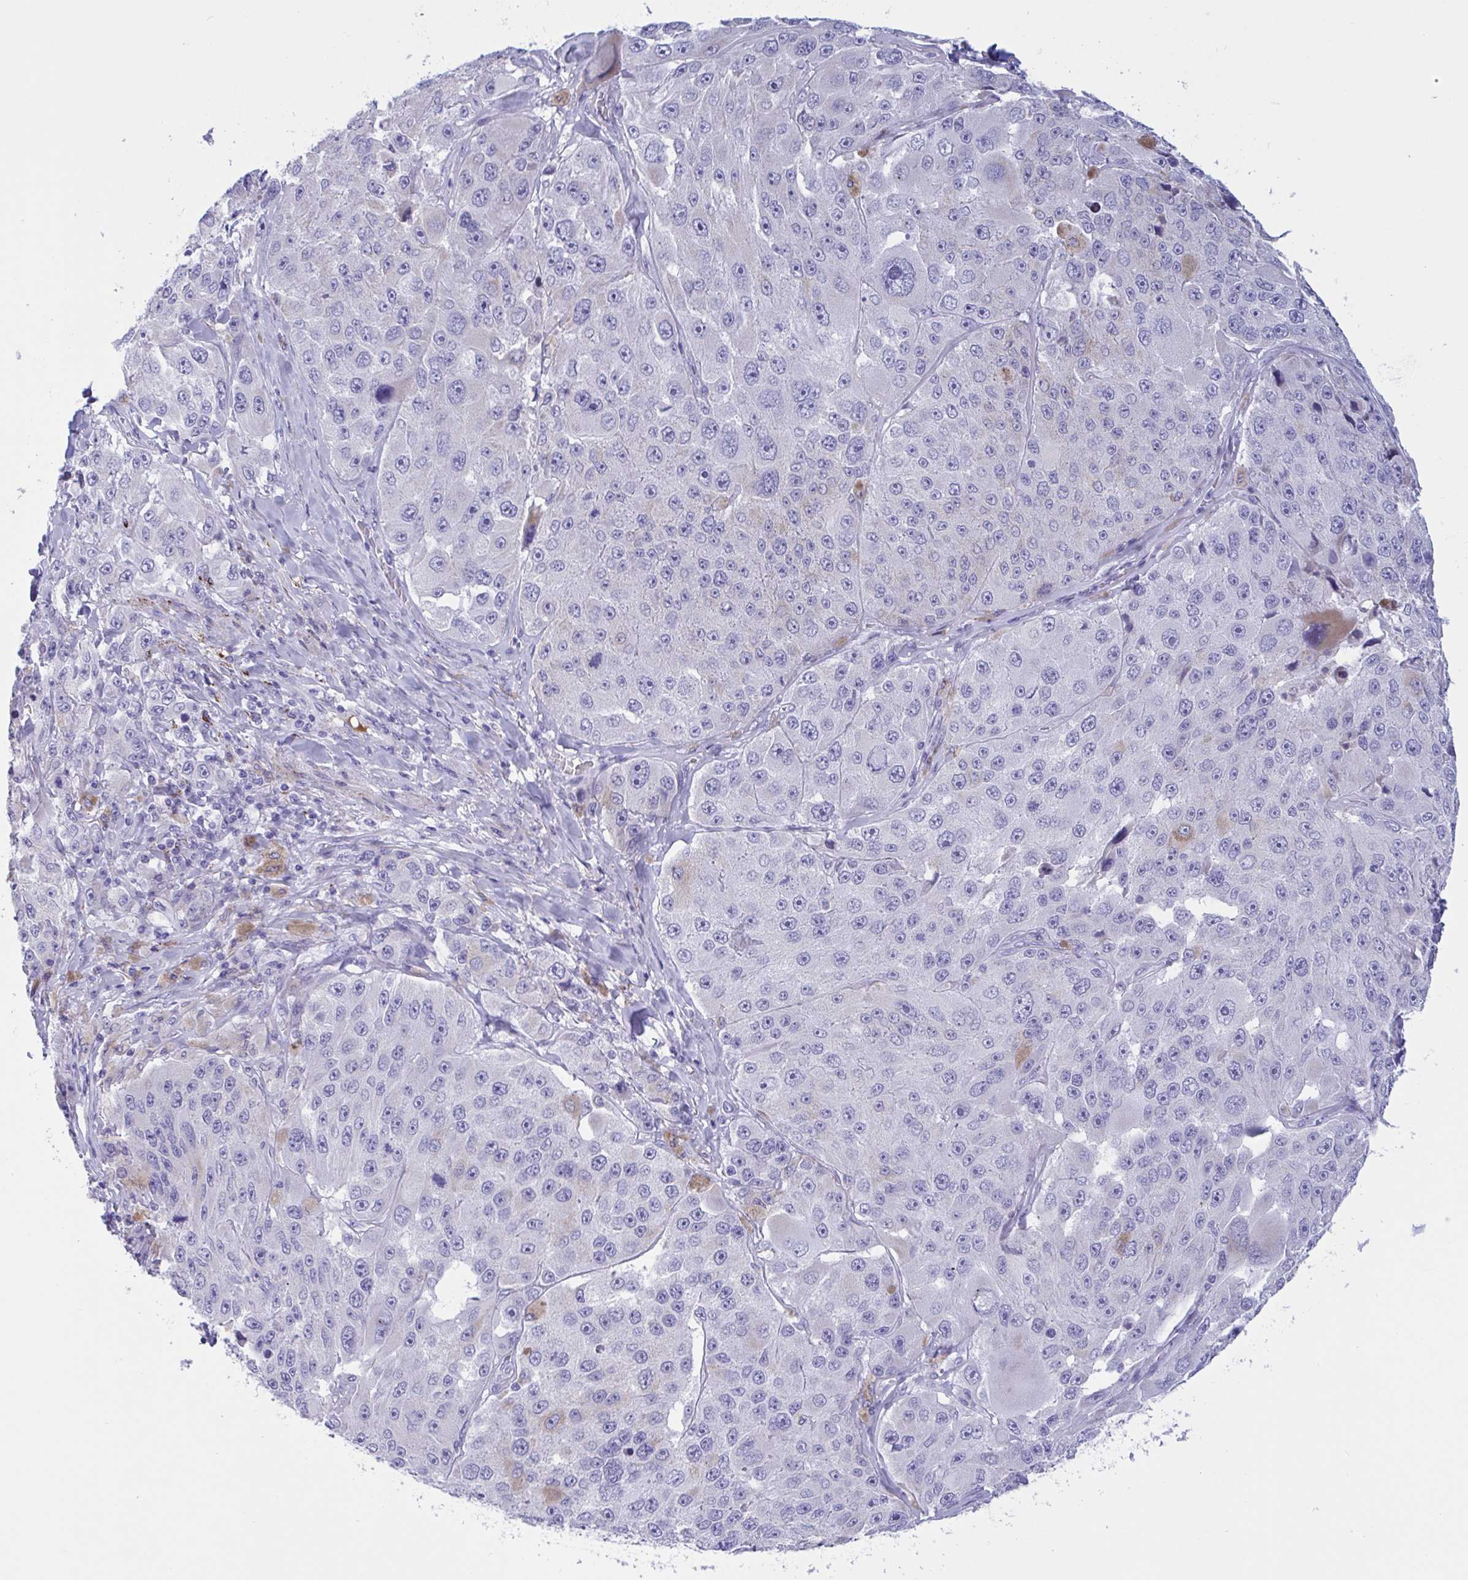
{"staining": {"intensity": "negative", "quantity": "none", "location": "none"}, "tissue": "melanoma", "cell_type": "Tumor cells", "image_type": "cancer", "snomed": [{"axis": "morphology", "description": "Malignant melanoma, Metastatic site"}, {"axis": "topography", "description": "Lymph node"}], "caption": "This is a photomicrograph of immunohistochemistry staining of malignant melanoma (metastatic site), which shows no positivity in tumor cells.", "gene": "OXLD1", "patient": {"sex": "male", "age": 62}}